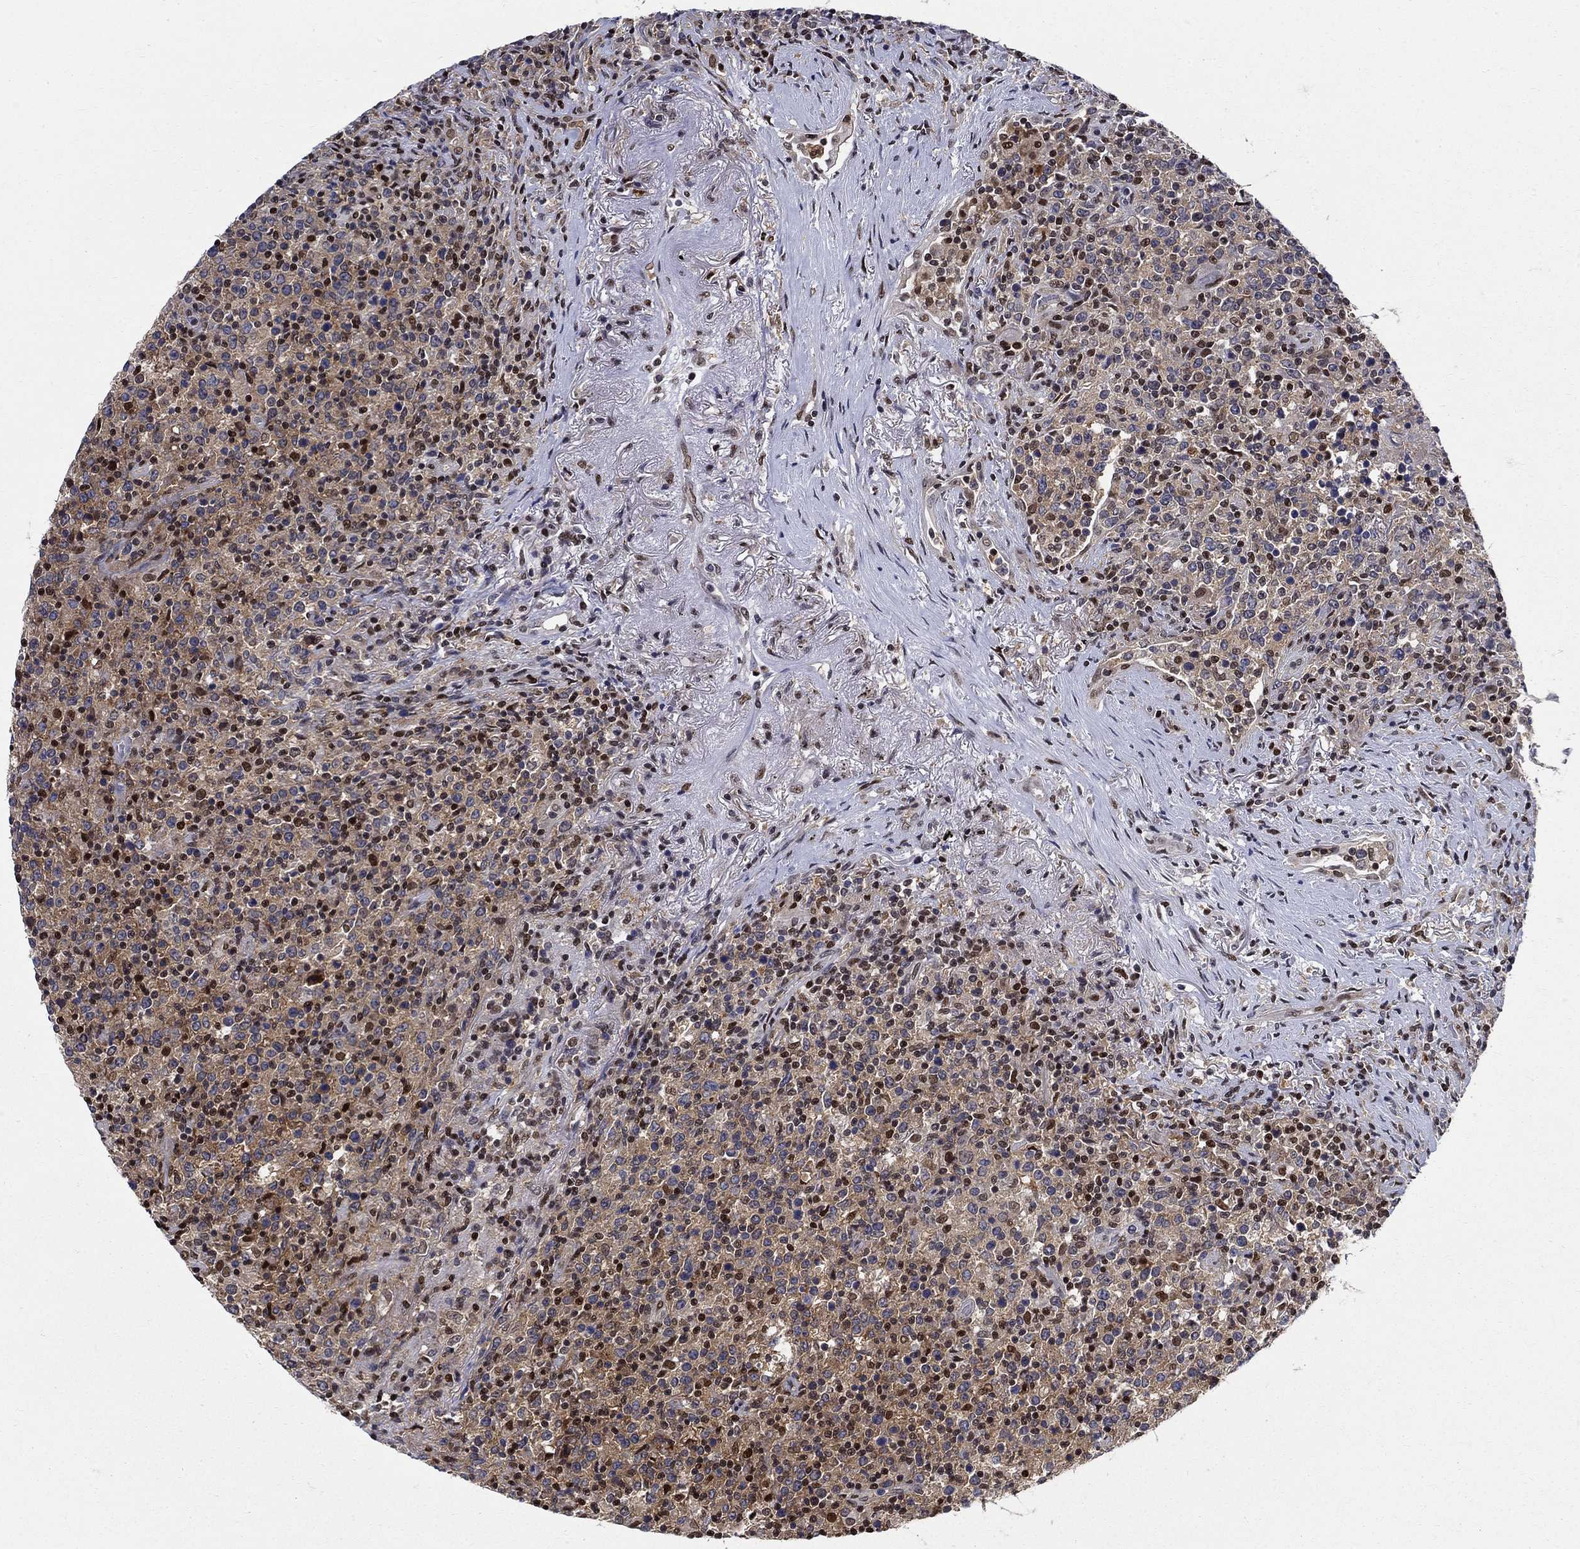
{"staining": {"intensity": "strong", "quantity": "<25%", "location": "nuclear"}, "tissue": "lymphoma", "cell_type": "Tumor cells", "image_type": "cancer", "snomed": [{"axis": "morphology", "description": "Malignant lymphoma, non-Hodgkin's type, High grade"}, {"axis": "topography", "description": "Lung"}], "caption": "Strong nuclear positivity is seen in approximately <25% of tumor cells in lymphoma.", "gene": "ZNF594", "patient": {"sex": "male", "age": 79}}